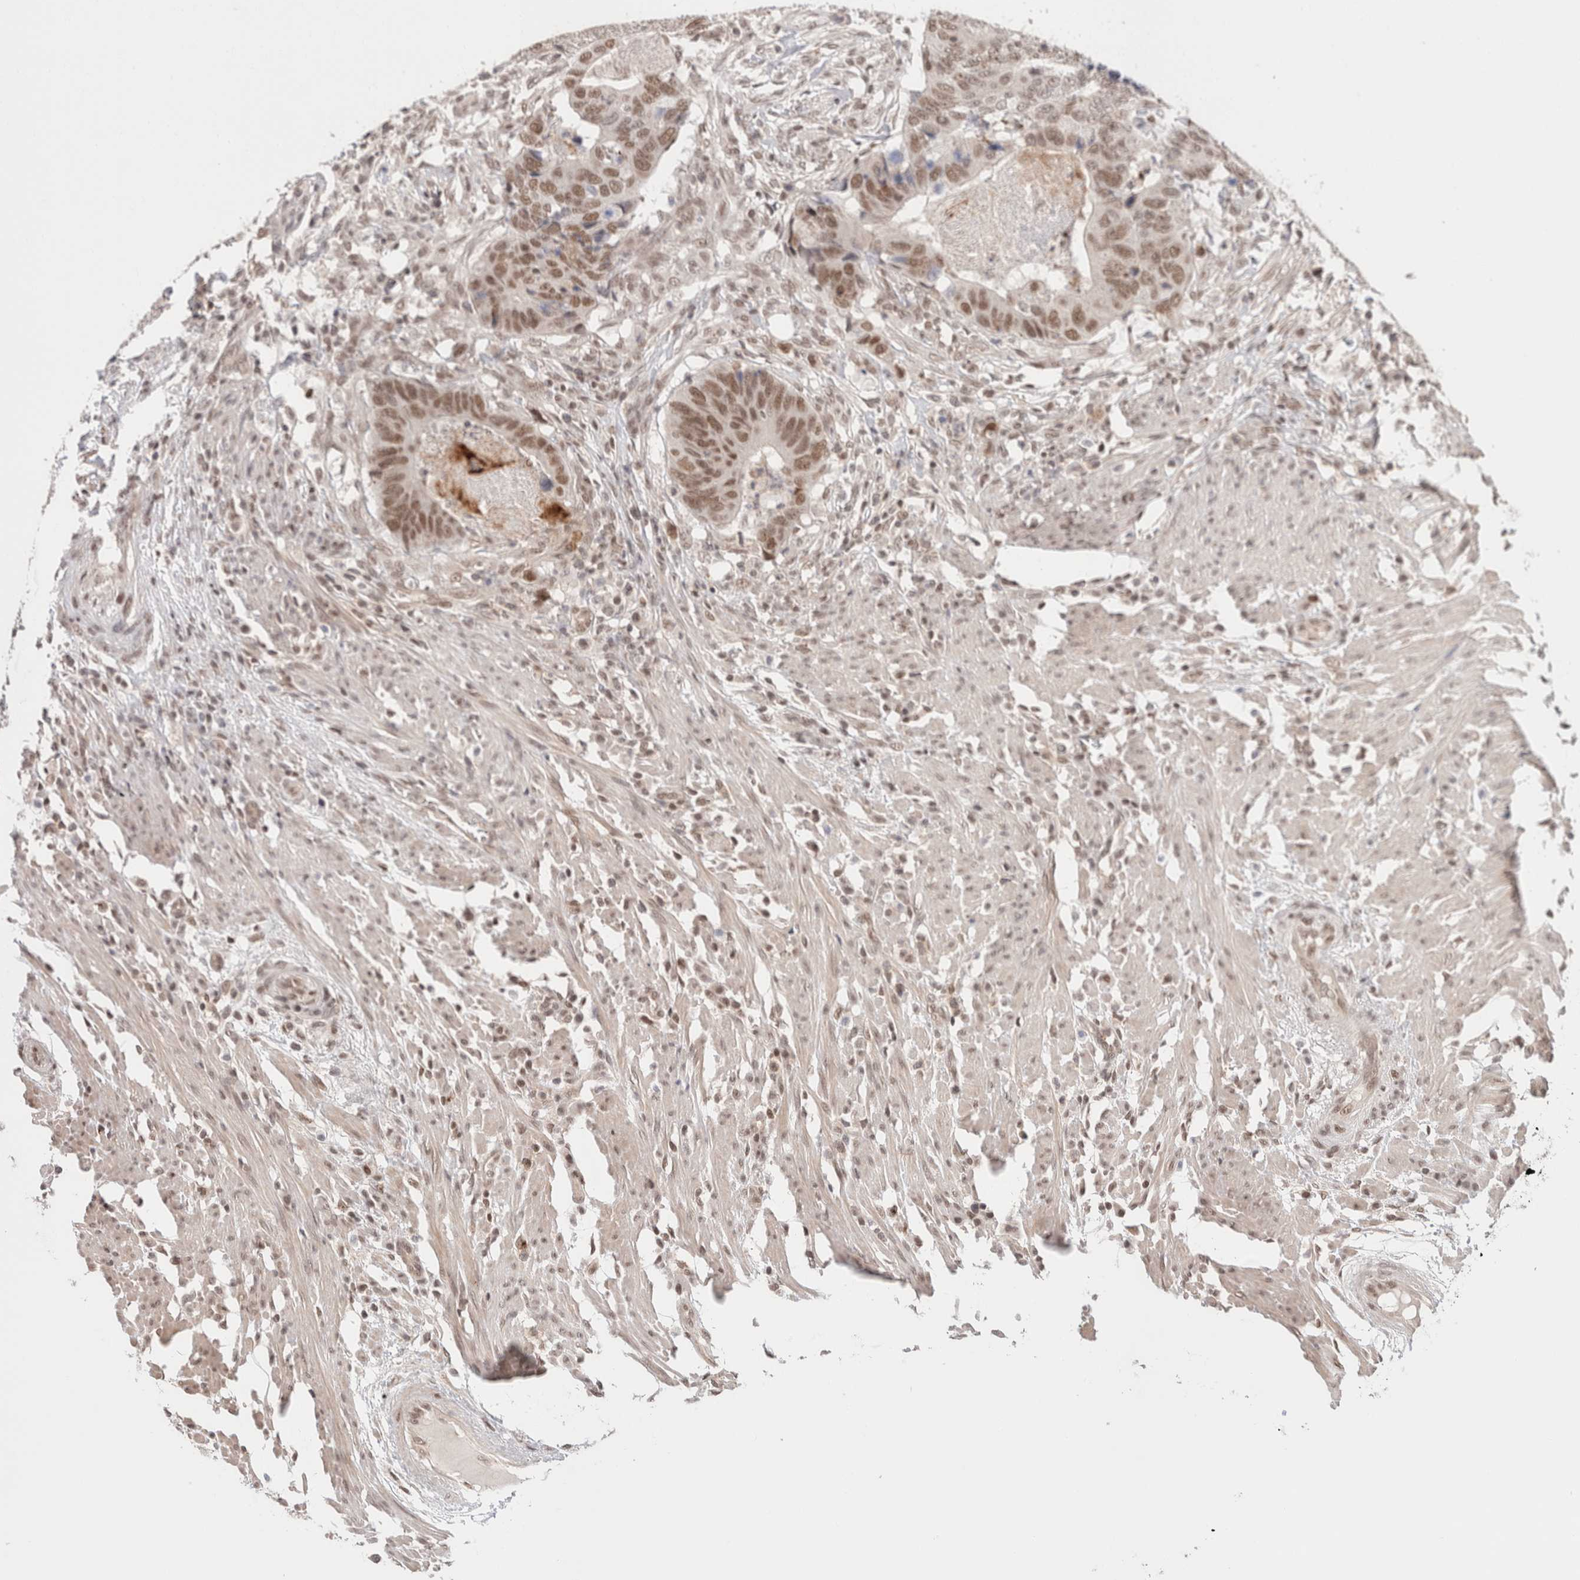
{"staining": {"intensity": "moderate", "quantity": ">75%", "location": "nuclear"}, "tissue": "colorectal cancer", "cell_type": "Tumor cells", "image_type": "cancer", "snomed": [{"axis": "morphology", "description": "Adenocarcinoma, NOS"}, {"axis": "topography", "description": "Colon"}], "caption": "DAB (3,3'-diaminobenzidine) immunohistochemical staining of human colorectal adenocarcinoma demonstrates moderate nuclear protein positivity in about >75% of tumor cells.", "gene": "GATAD2A", "patient": {"sex": "male", "age": 56}}